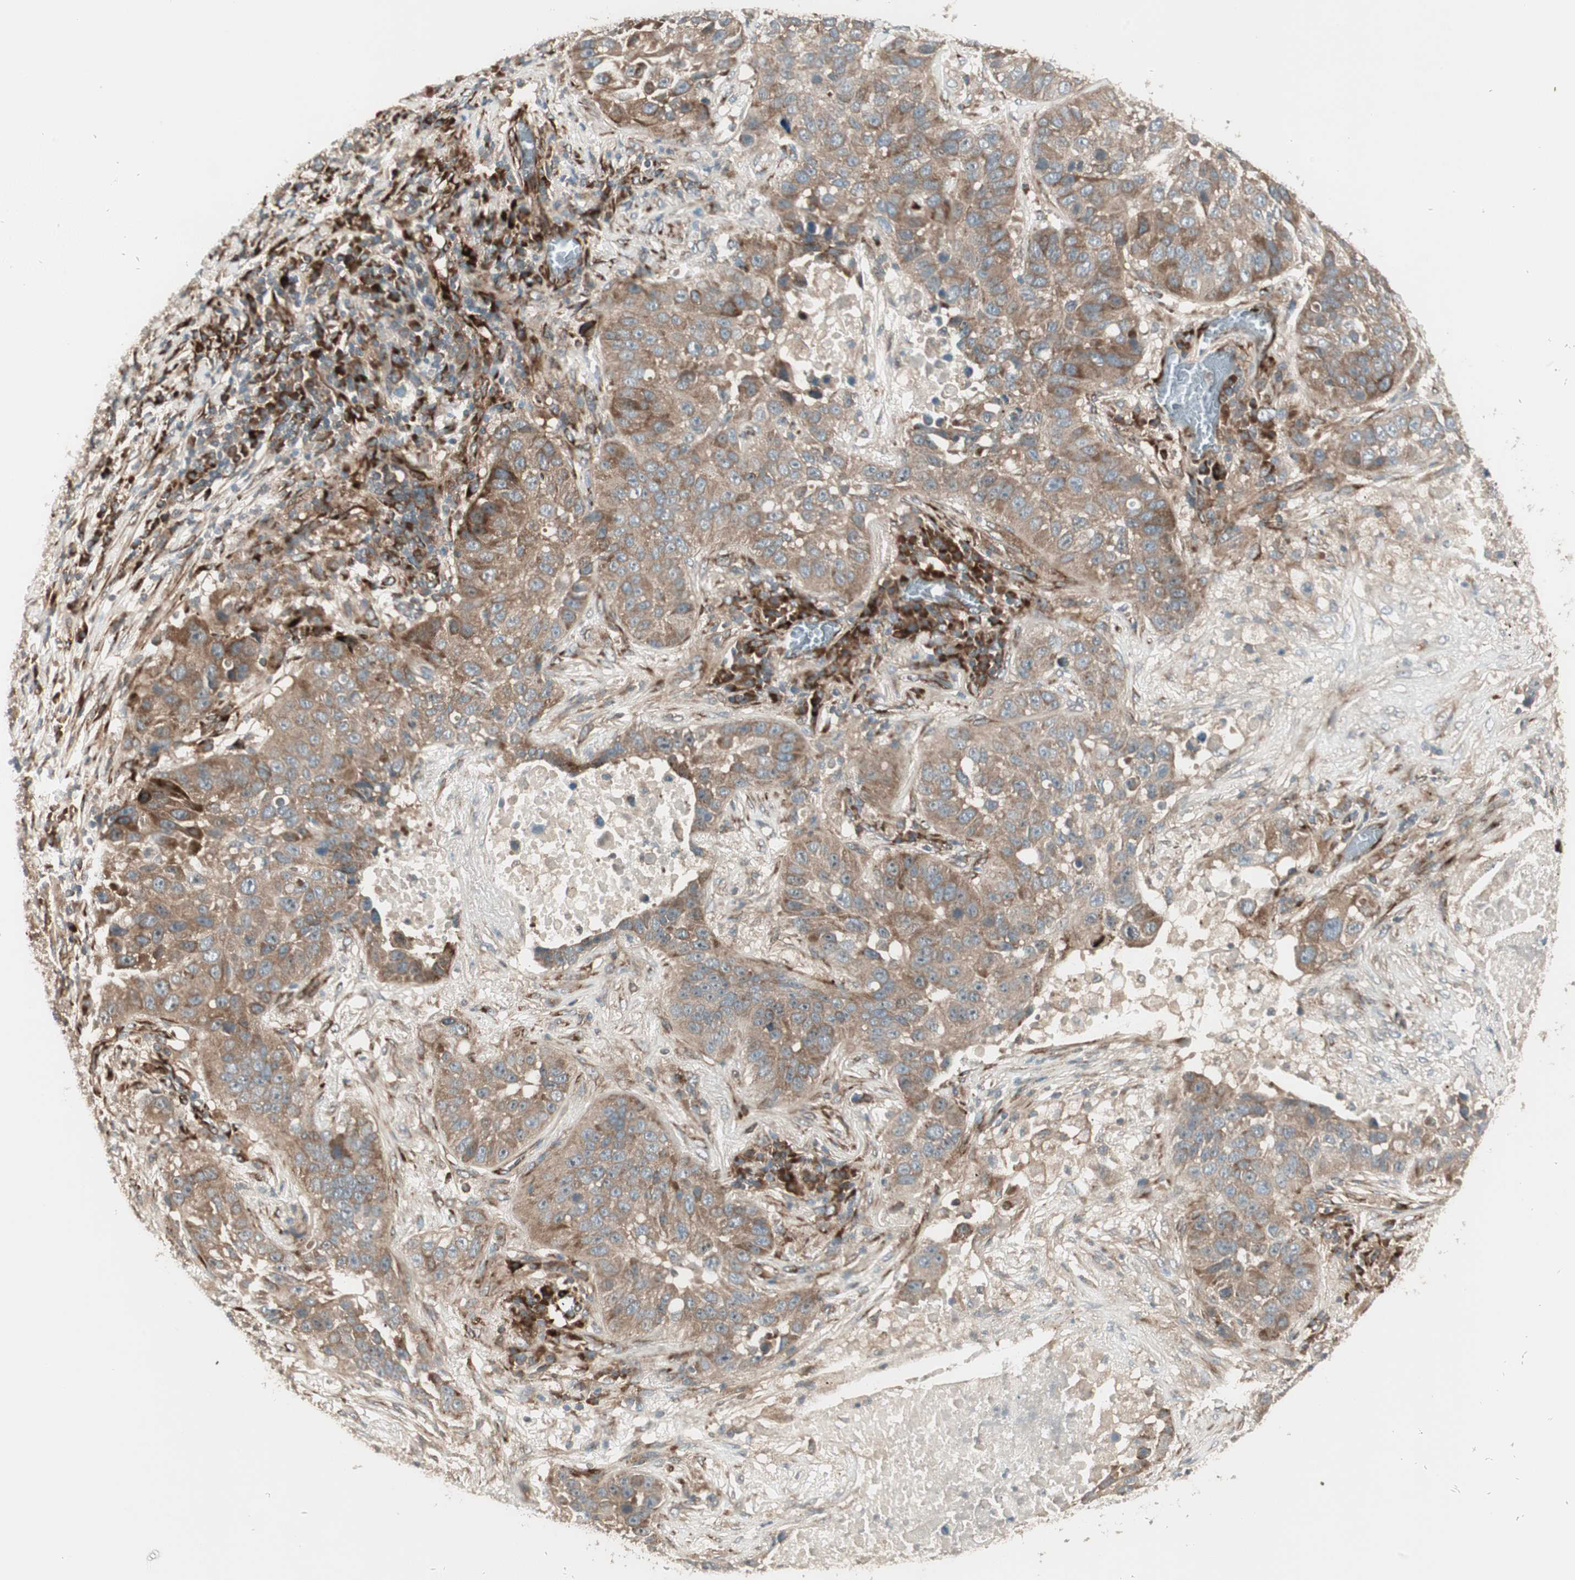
{"staining": {"intensity": "moderate", "quantity": ">75%", "location": "cytoplasmic/membranous"}, "tissue": "lung cancer", "cell_type": "Tumor cells", "image_type": "cancer", "snomed": [{"axis": "morphology", "description": "Squamous cell carcinoma, NOS"}, {"axis": "topography", "description": "Lung"}], "caption": "Tumor cells exhibit medium levels of moderate cytoplasmic/membranous expression in about >75% of cells in human lung squamous cell carcinoma.", "gene": "PPP2R5E", "patient": {"sex": "male", "age": 57}}